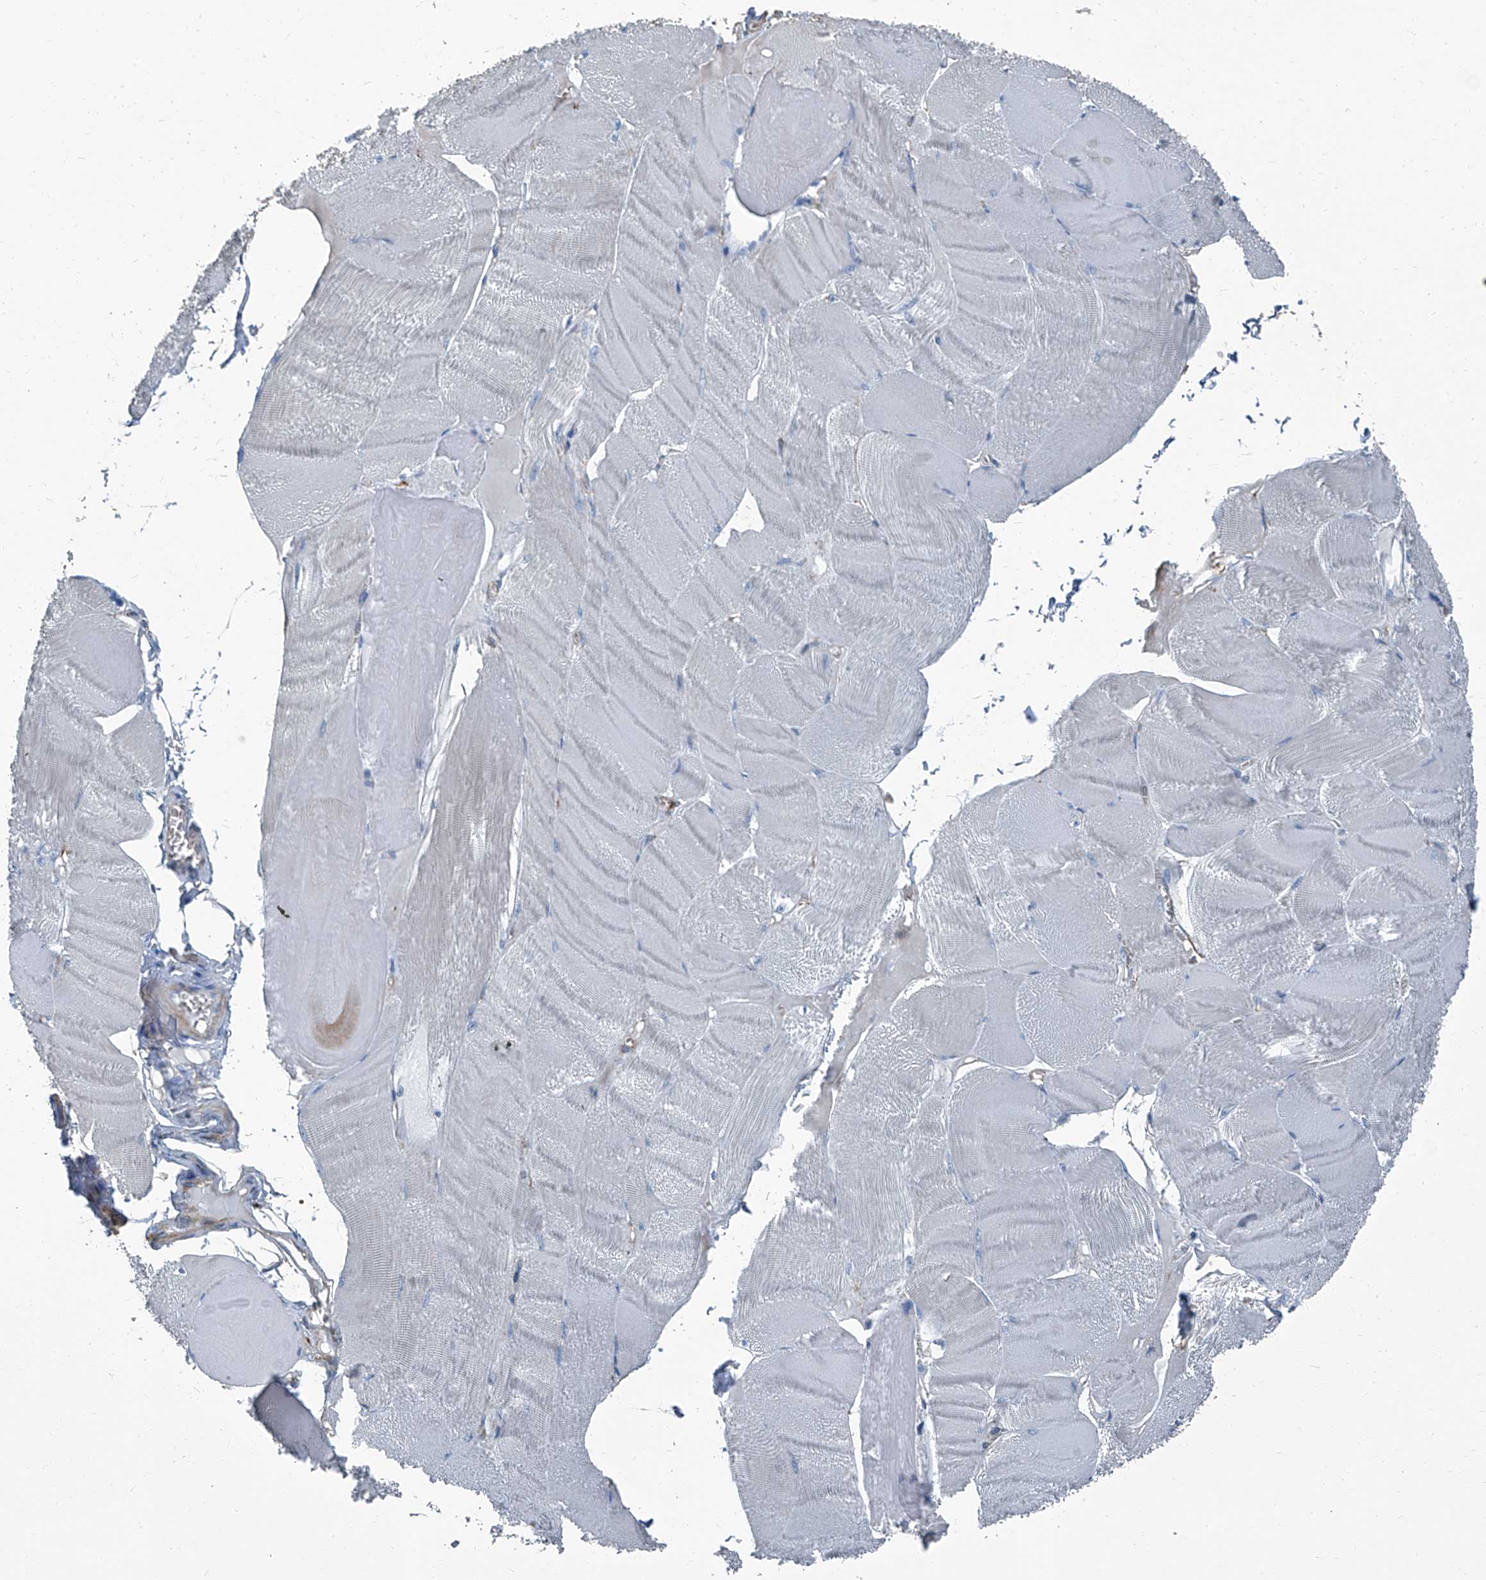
{"staining": {"intensity": "negative", "quantity": "none", "location": "none"}, "tissue": "skeletal muscle", "cell_type": "Myocytes", "image_type": "normal", "snomed": [{"axis": "morphology", "description": "Normal tissue, NOS"}, {"axis": "morphology", "description": "Basal cell carcinoma"}, {"axis": "topography", "description": "Skeletal muscle"}], "caption": "IHC of benign skeletal muscle shows no staining in myocytes.", "gene": "SEPTIN7", "patient": {"sex": "female", "age": 64}}